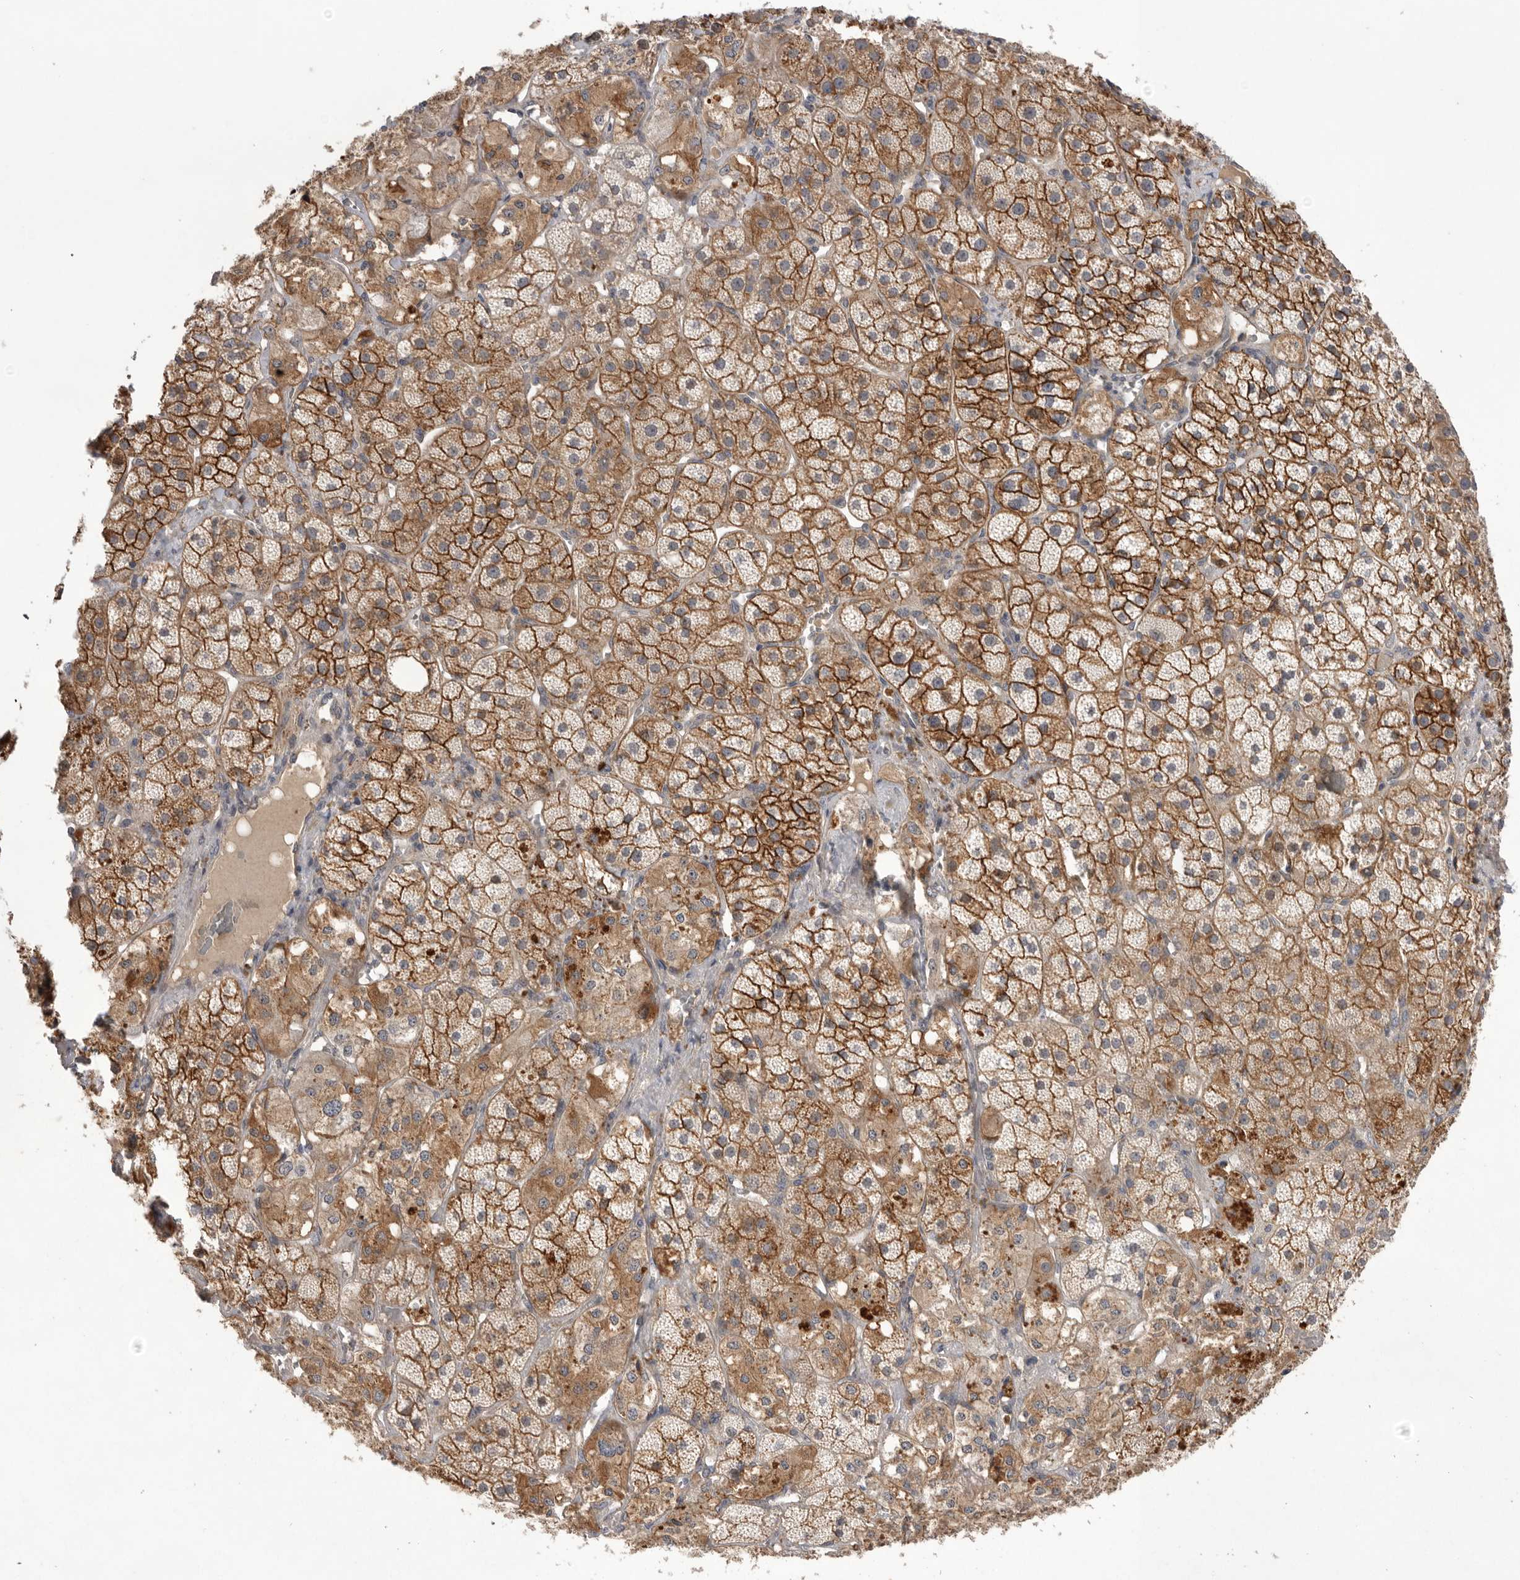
{"staining": {"intensity": "moderate", "quantity": ">75%", "location": "cytoplasmic/membranous"}, "tissue": "adrenal gland", "cell_type": "Glandular cells", "image_type": "normal", "snomed": [{"axis": "morphology", "description": "Normal tissue, NOS"}, {"axis": "topography", "description": "Adrenal gland"}], "caption": "Adrenal gland stained with DAB IHC displays medium levels of moderate cytoplasmic/membranous expression in approximately >75% of glandular cells.", "gene": "NRCAM", "patient": {"sex": "male", "age": 57}}